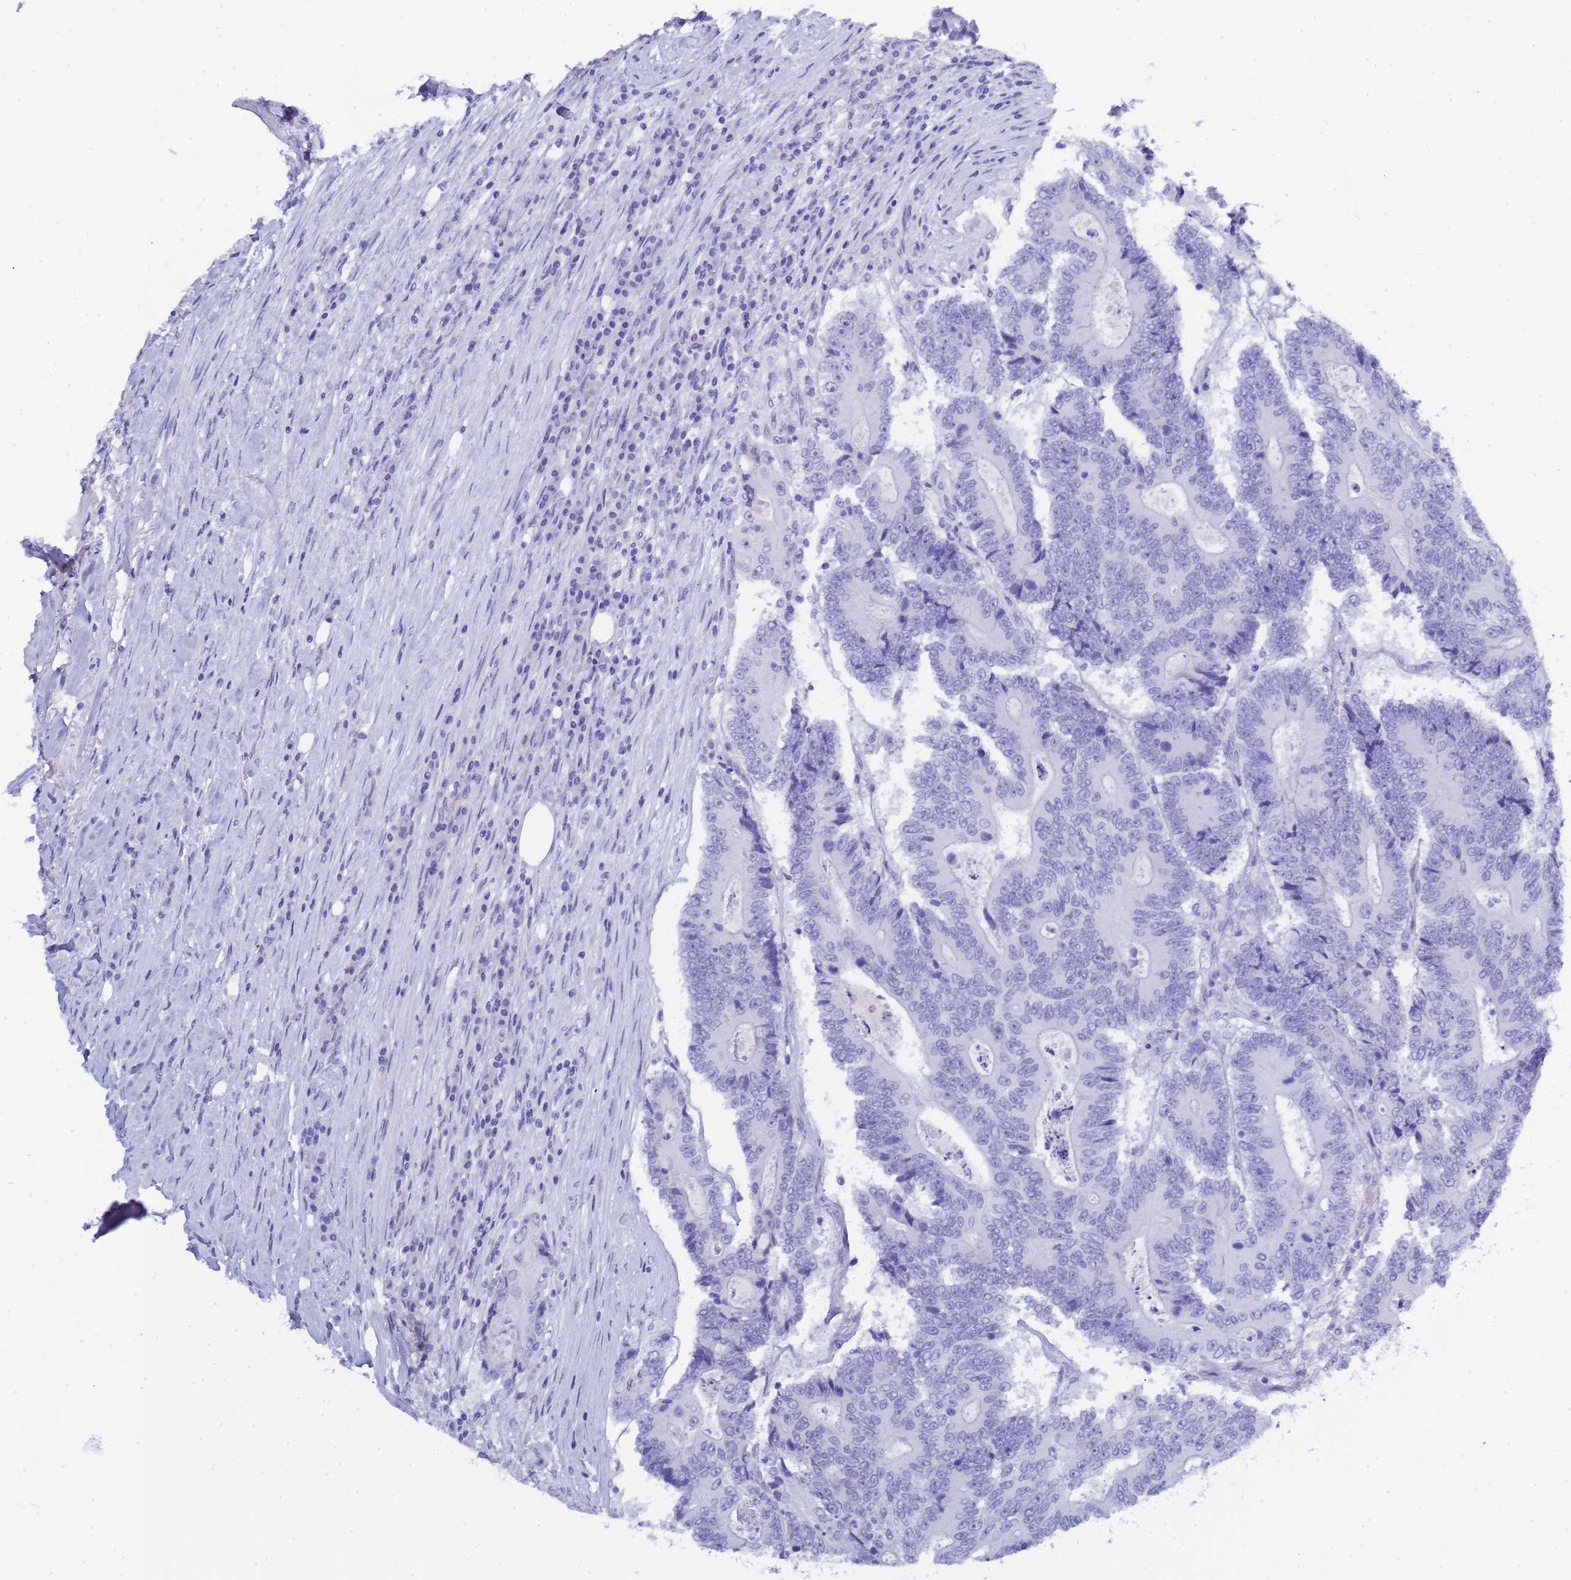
{"staining": {"intensity": "negative", "quantity": "none", "location": "none"}, "tissue": "colorectal cancer", "cell_type": "Tumor cells", "image_type": "cancer", "snomed": [{"axis": "morphology", "description": "Adenocarcinoma, NOS"}, {"axis": "topography", "description": "Colon"}], "caption": "This is an IHC image of colorectal adenocarcinoma. There is no staining in tumor cells.", "gene": "CTRC", "patient": {"sex": "male", "age": 83}}